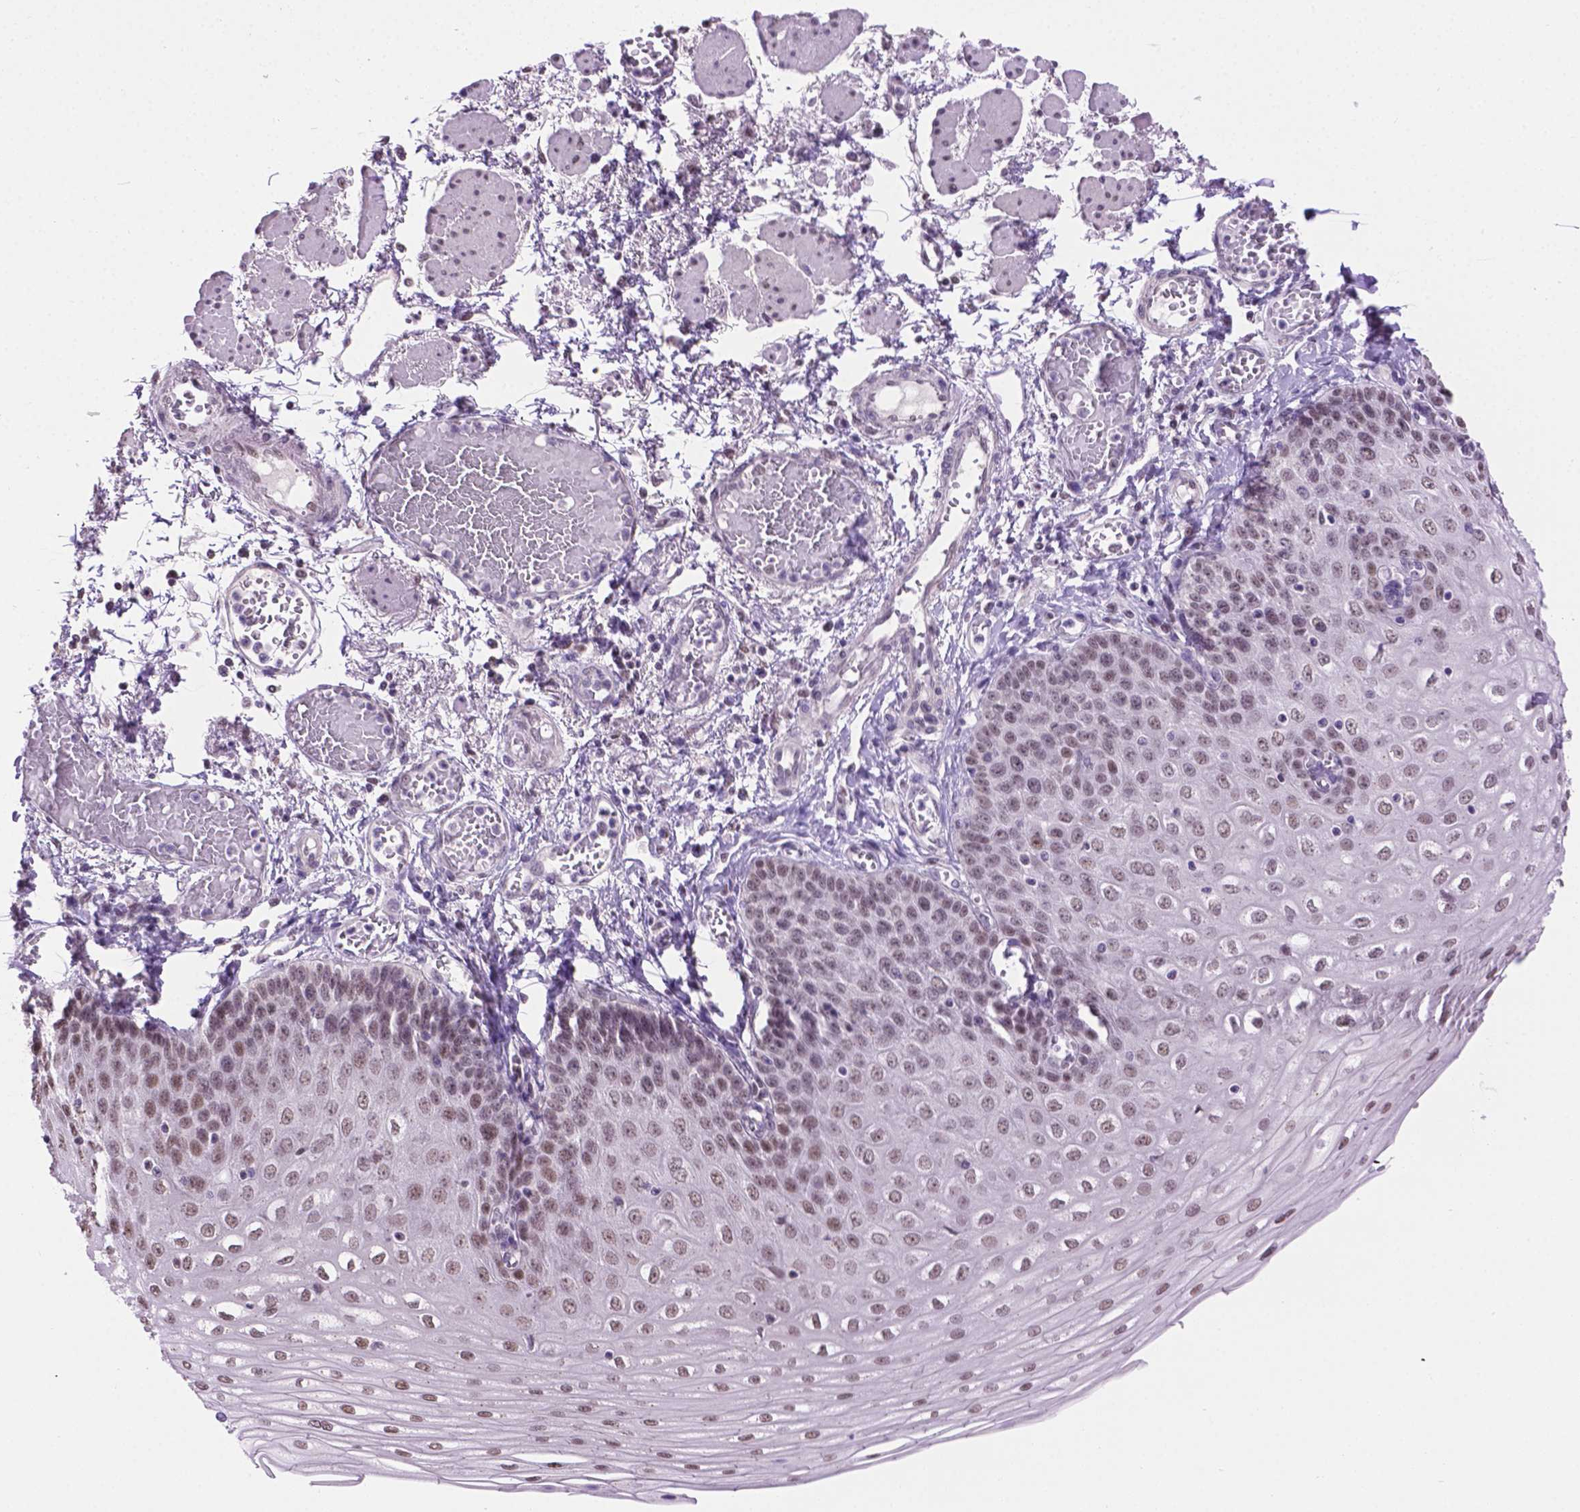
{"staining": {"intensity": "moderate", "quantity": ">75%", "location": "nuclear"}, "tissue": "esophagus", "cell_type": "Squamous epithelial cells", "image_type": "normal", "snomed": [{"axis": "morphology", "description": "Normal tissue, NOS"}, {"axis": "morphology", "description": "Adenocarcinoma, NOS"}, {"axis": "topography", "description": "Esophagus"}], "caption": "Immunohistochemistry (IHC) image of unremarkable esophagus stained for a protein (brown), which demonstrates medium levels of moderate nuclear positivity in about >75% of squamous epithelial cells.", "gene": "ABI2", "patient": {"sex": "male", "age": 81}}